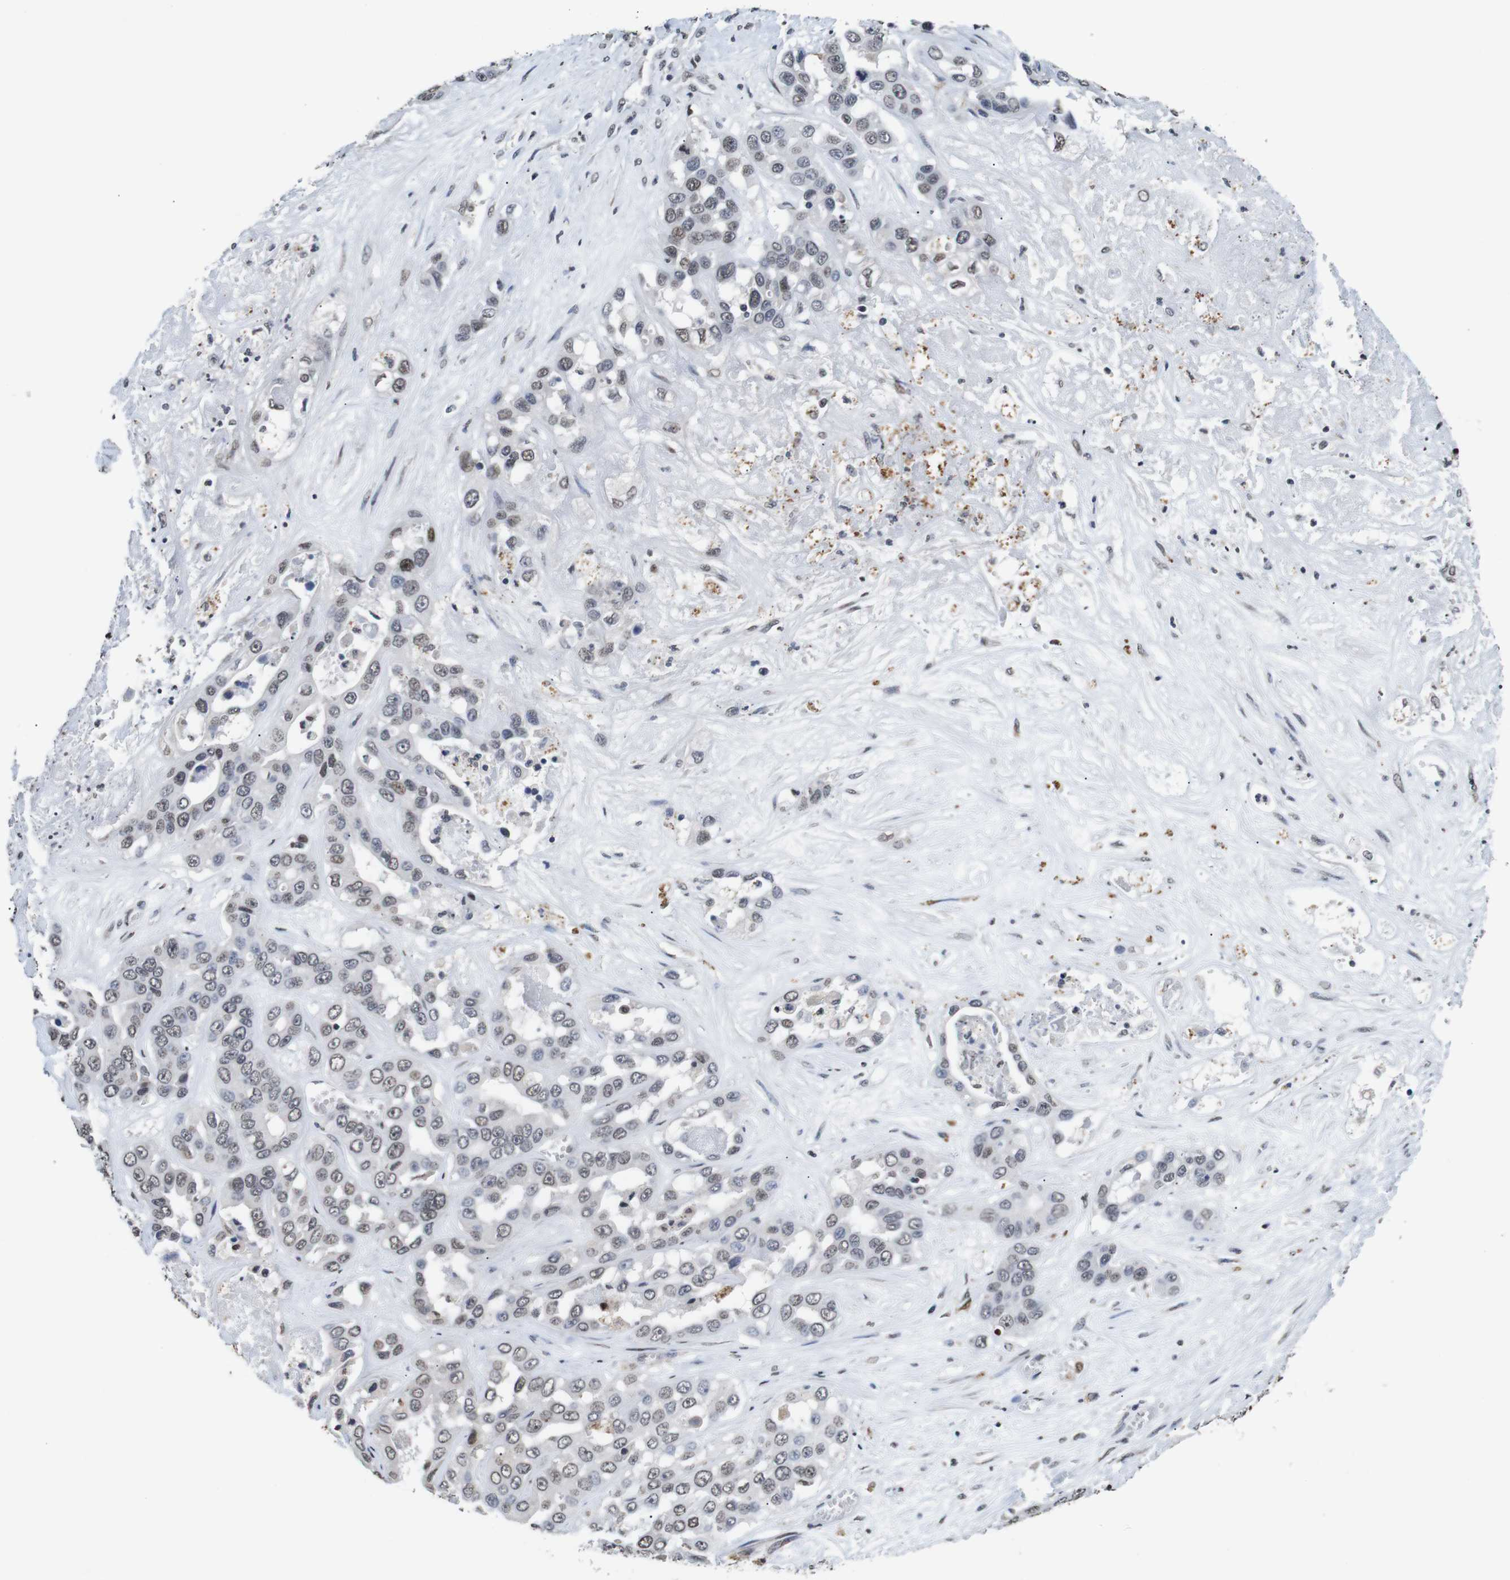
{"staining": {"intensity": "weak", "quantity": "<25%", "location": "nuclear"}, "tissue": "liver cancer", "cell_type": "Tumor cells", "image_type": "cancer", "snomed": [{"axis": "morphology", "description": "Cholangiocarcinoma"}, {"axis": "topography", "description": "Liver"}], "caption": "Protein analysis of liver cholangiocarcinoma exhibits no significant expression in tumor cells. The staining is performed using DAB brown chromogen with nuclei counter-stained in using hematoxylin.", "gene": "EIF4G1", "patient": {"sex": "female", "age": 52}}